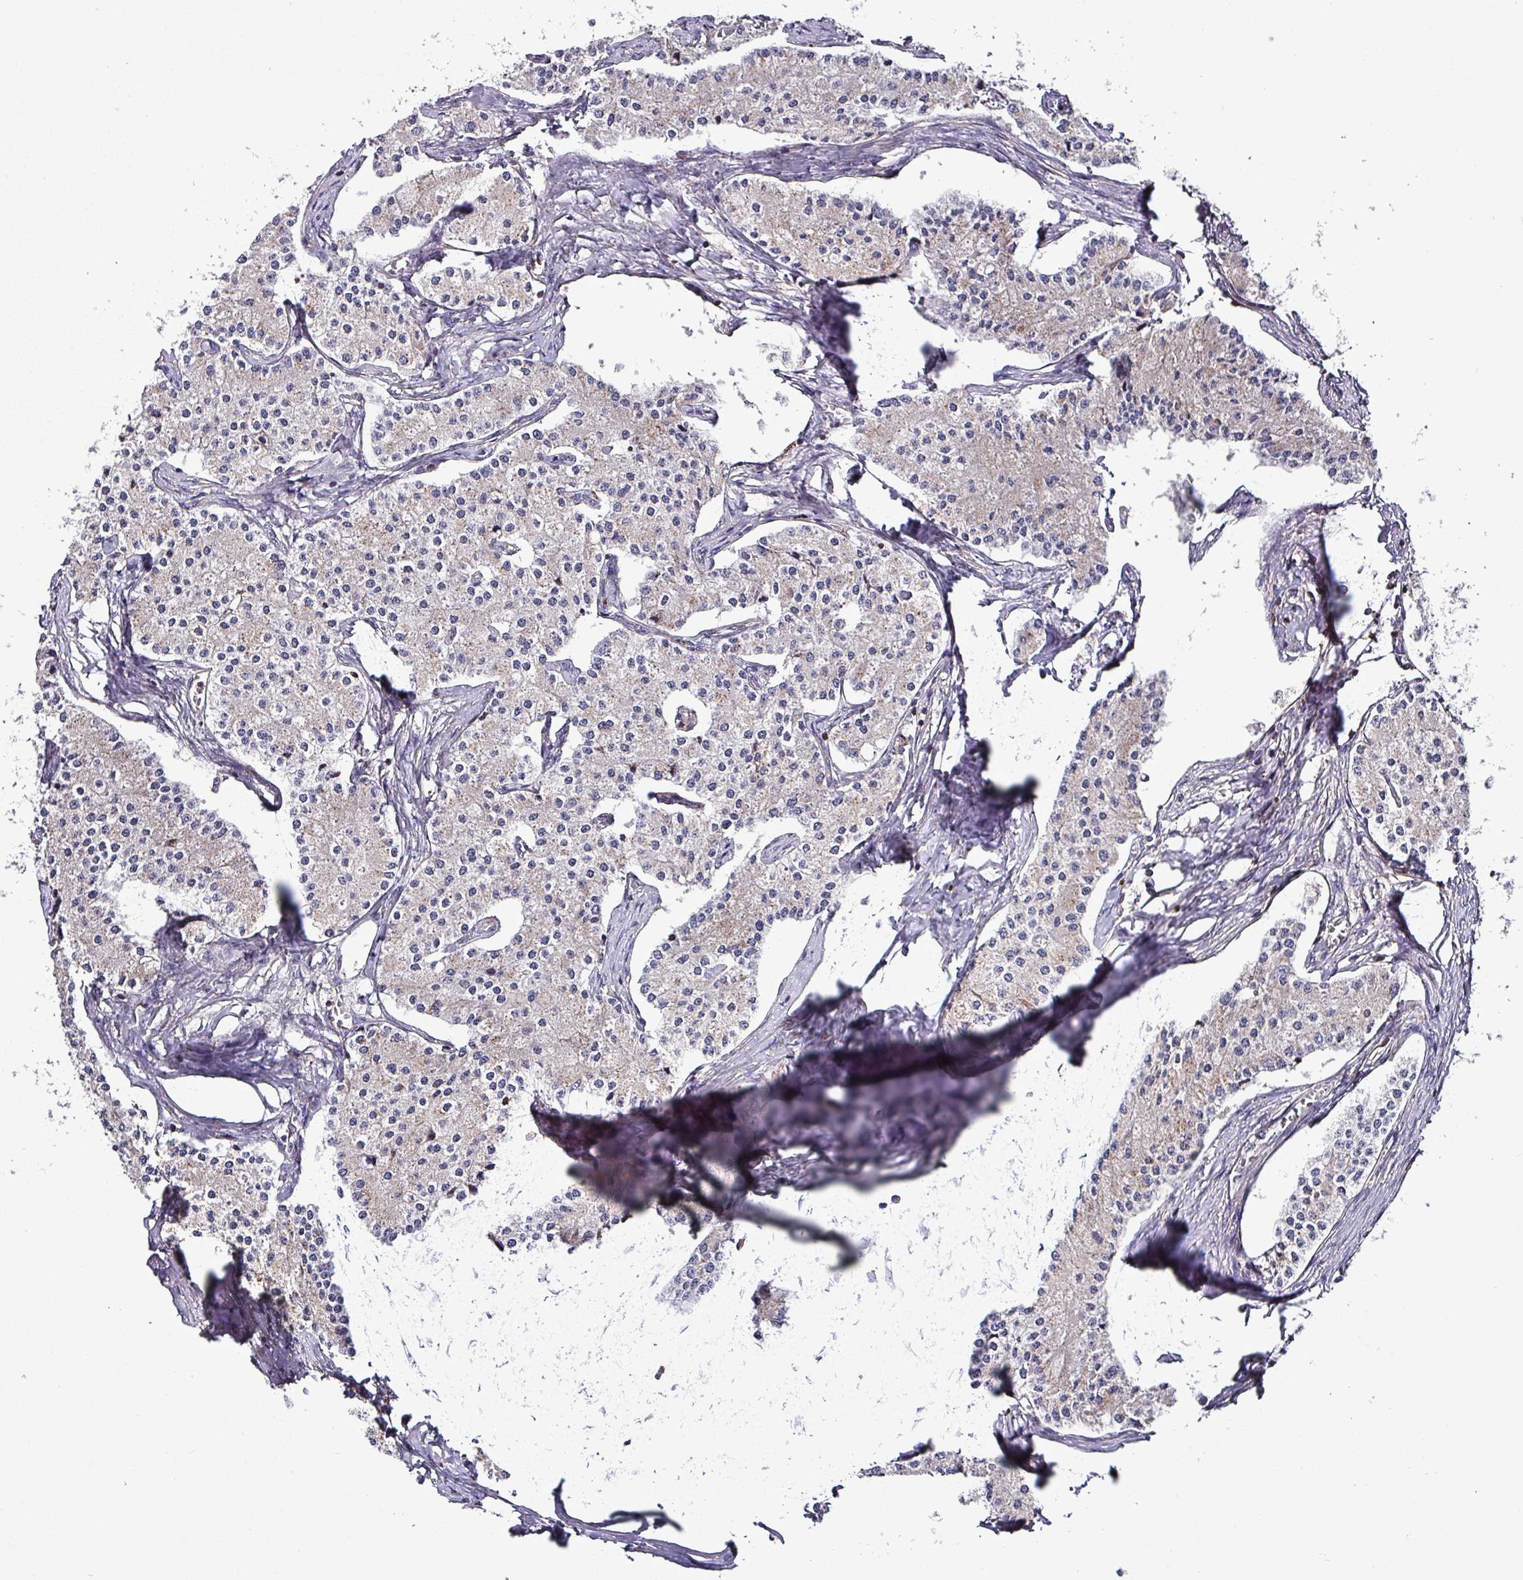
{"staining": {"intensity": "negative", "quantity": "none", "location": "none"}, "tissue": "carcinoid", "cell_type": "Tumor cells", "image_type": "cancer", "snomed": [{"axis": "morphology", "description": "Carcinoid, malignant, NOS"}, {"axis": "topography", "description": "Colon"}], "caption": "Carcinoid was stained to show a protein in brown. There is no significant positivity in tumor cells. (DAB immunohistochemistry (IHC) visualized using brightfield microscopy, high magnification).", "gene": "VAMP4", "patient": {"sex": "female", "age": 52}}